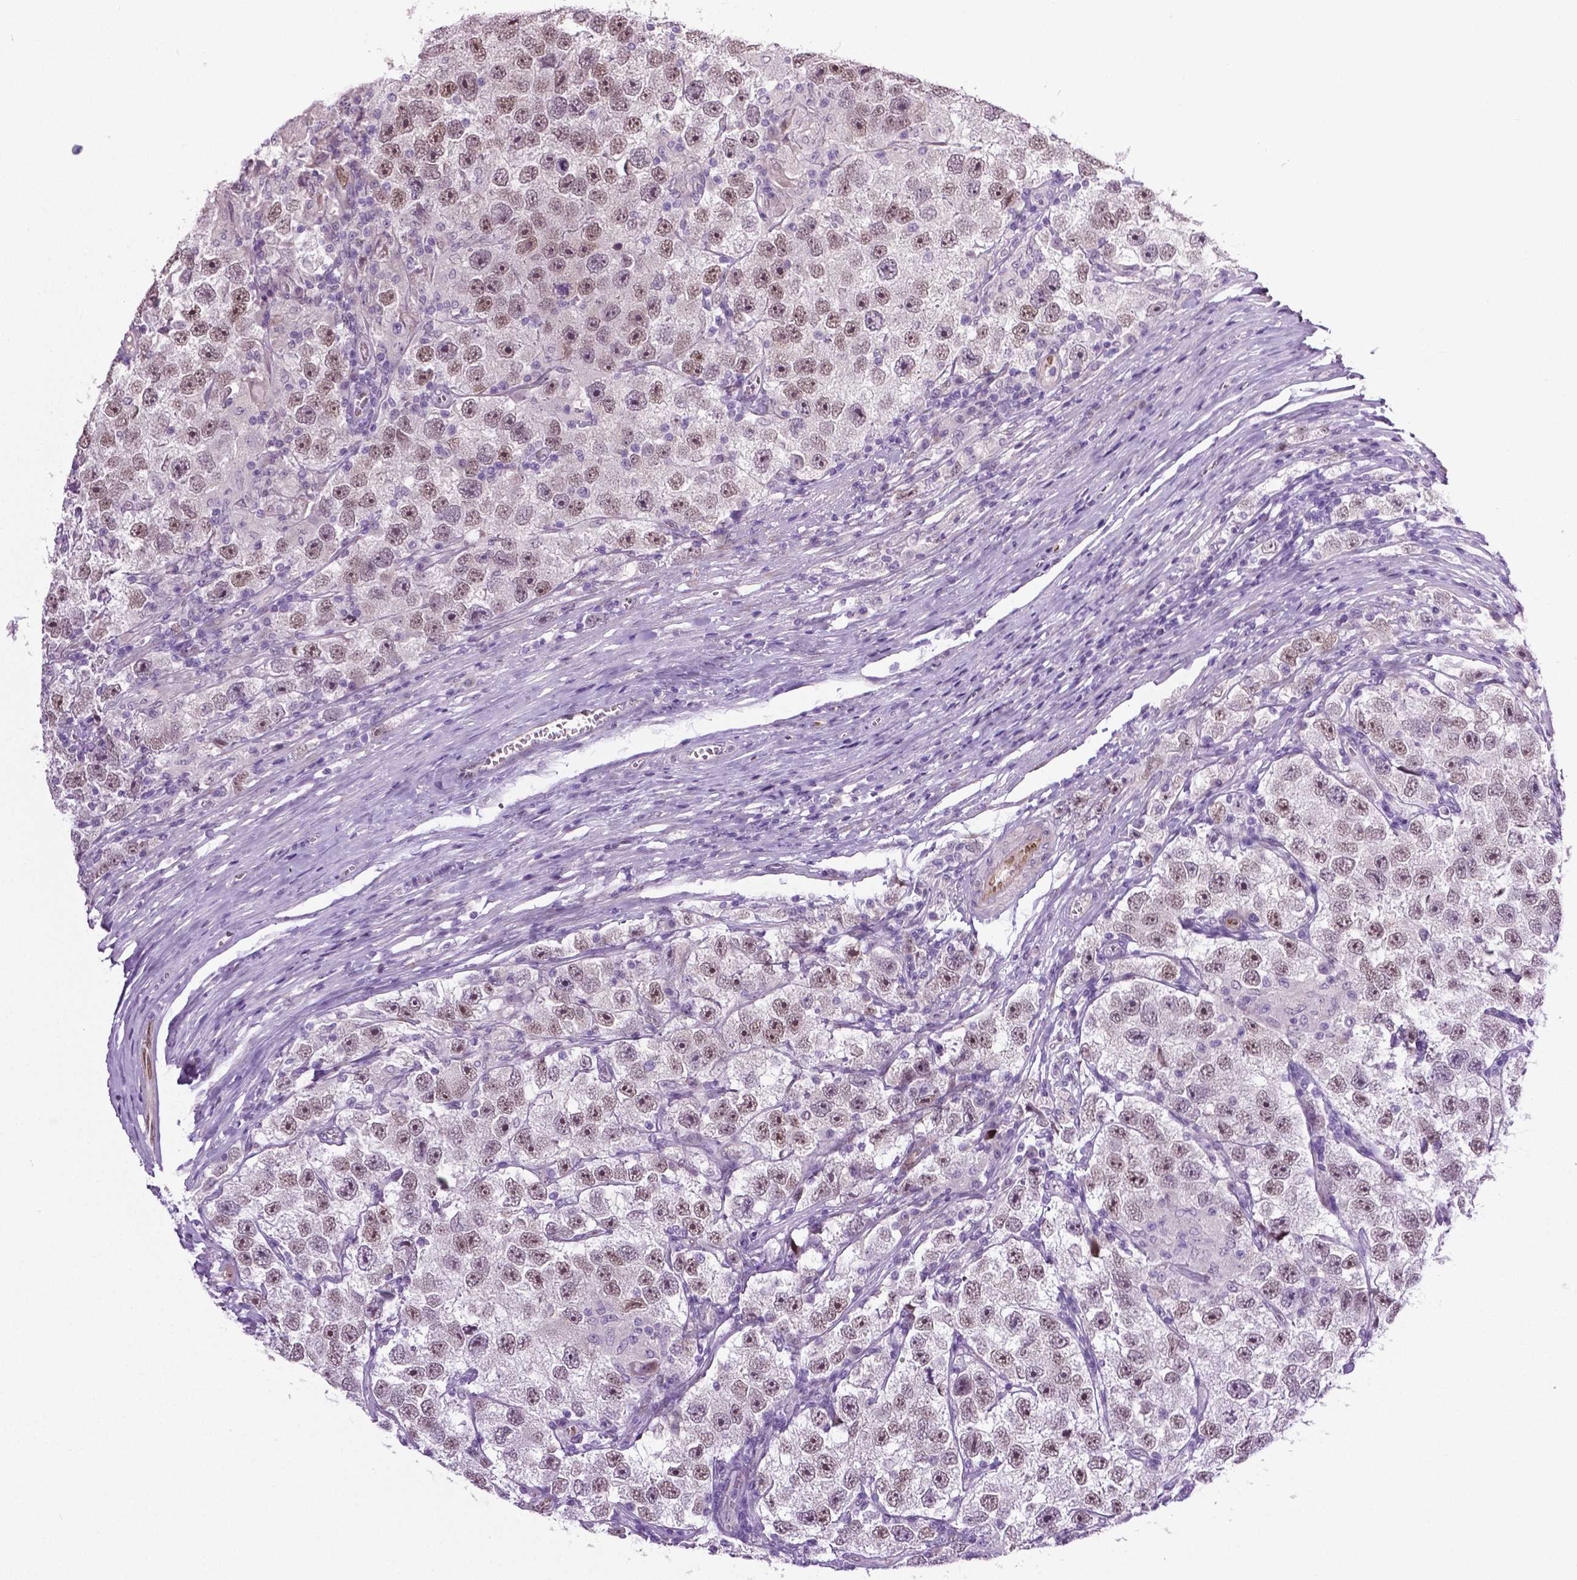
{"staining": {"intensity": "moderate", "quantity": ">75%", "location": "nuclear"}, "tissue": "testis cancer", "cell_type": "Tumor cells", "image_type": "cancer", "snomed": [{"axis": "morphology", "description": "Seminoma, NOS"}, {"axis": "topography", "description": "Testis"}], "caption": "Protein positivity by immunohistochemistry displays moderate nuclear positivity in approximately >75% of tumor cells in testis seminoma.", "gene": "PTGER3", "patient": {"sex": "male", "age": 26}}